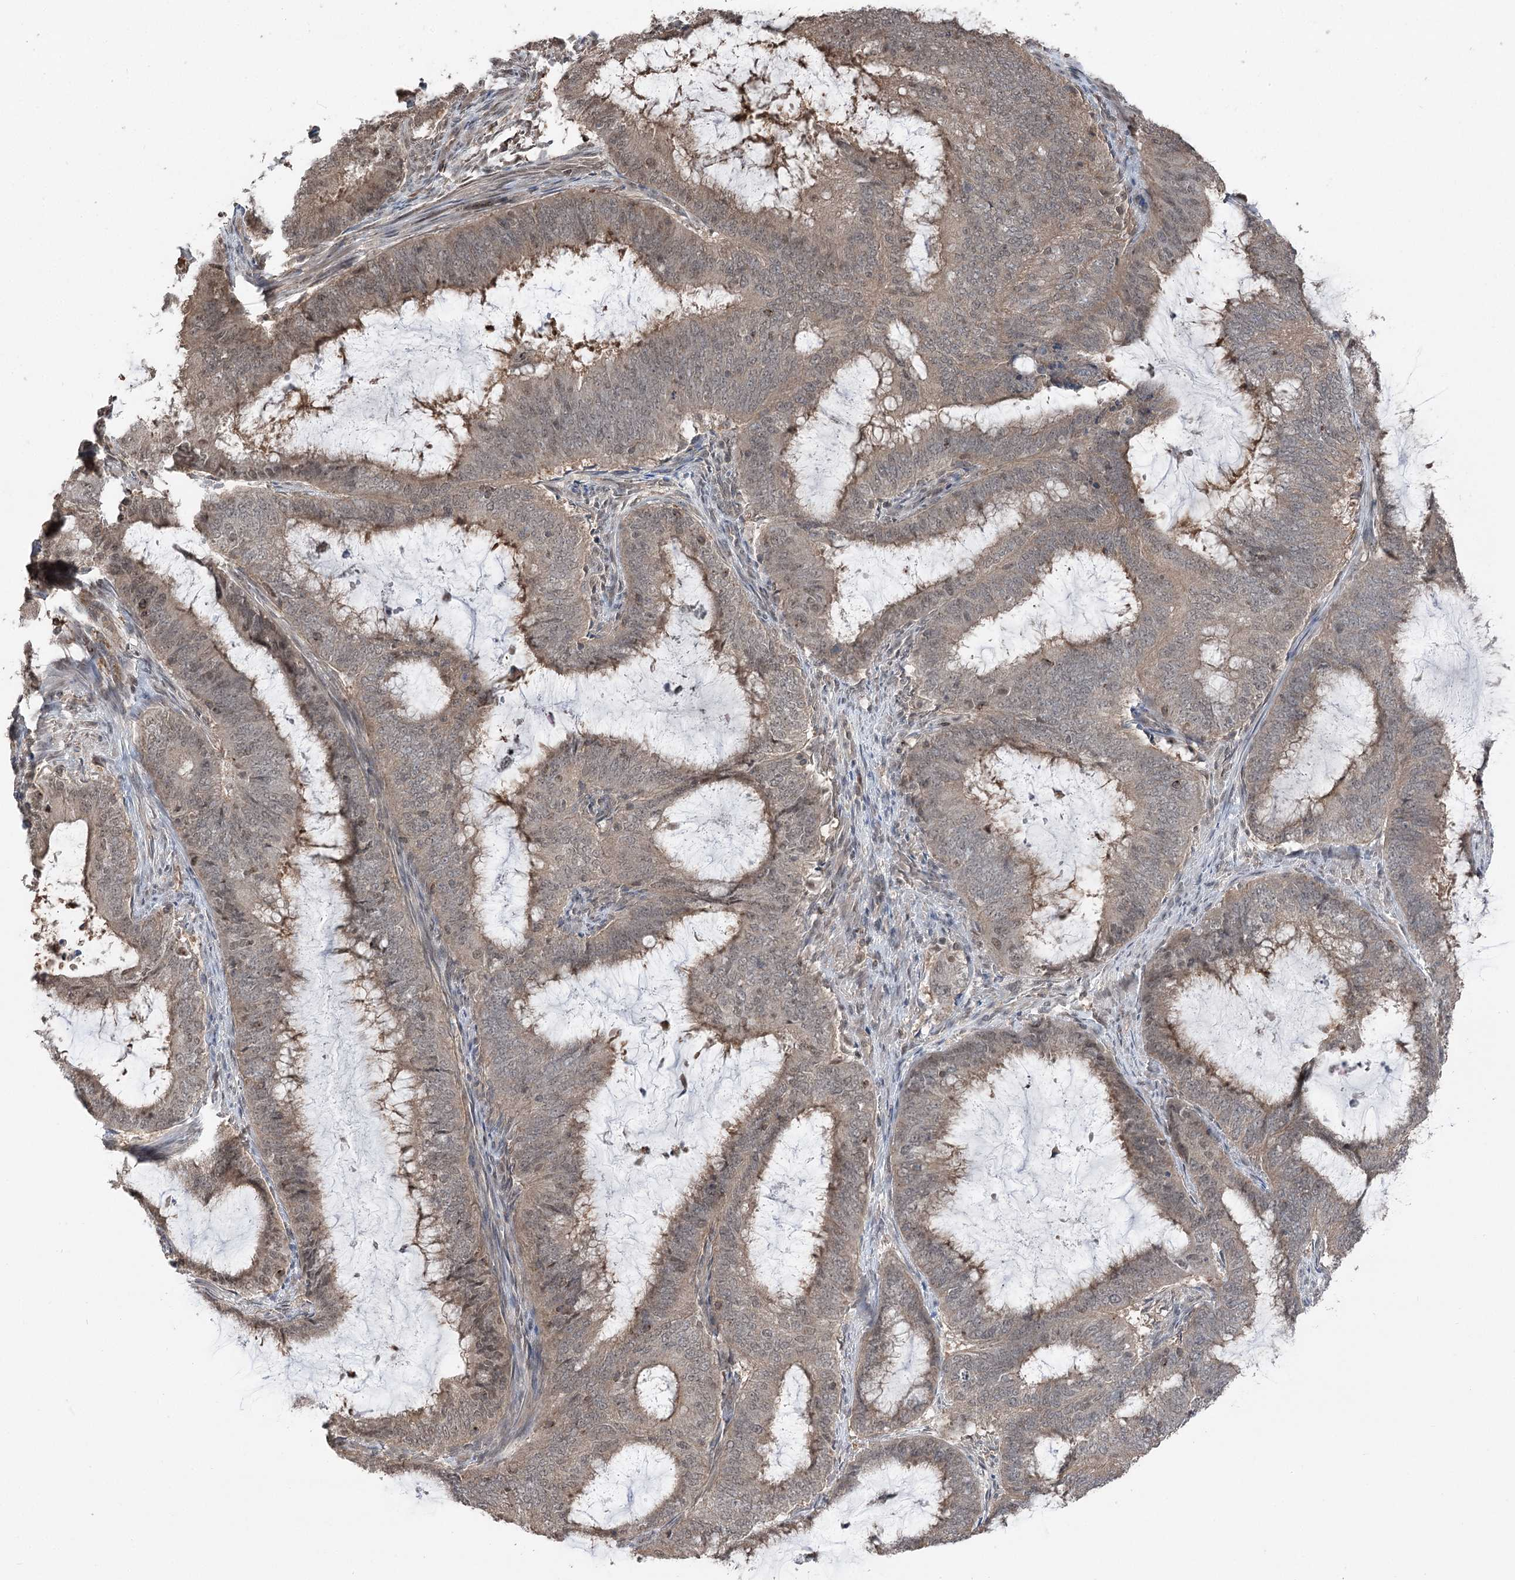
{"staining": {"intensity": "moderate", "quantity": ">75%", "location": "cytoplasmic/membranous,nuclear"}, "tissue": "endometrial cancer", "cell_type": "Tumor cells", "image_type": "cancer", "snomed": [{"axis": "morphology", "description": "Adenocarcinoma, NOS"}, {"axis": "topography", "description": "Endometrium"}], "caption": "Immunohistochemical staining of human endometrial cancer exhibits medium levels of moderate cytoplasmic/membranous and nuclear protein expression in approximately >75% of tumor cells.", "gene": "CCSER2", "patient": {"sex": "female", "age": 51}}